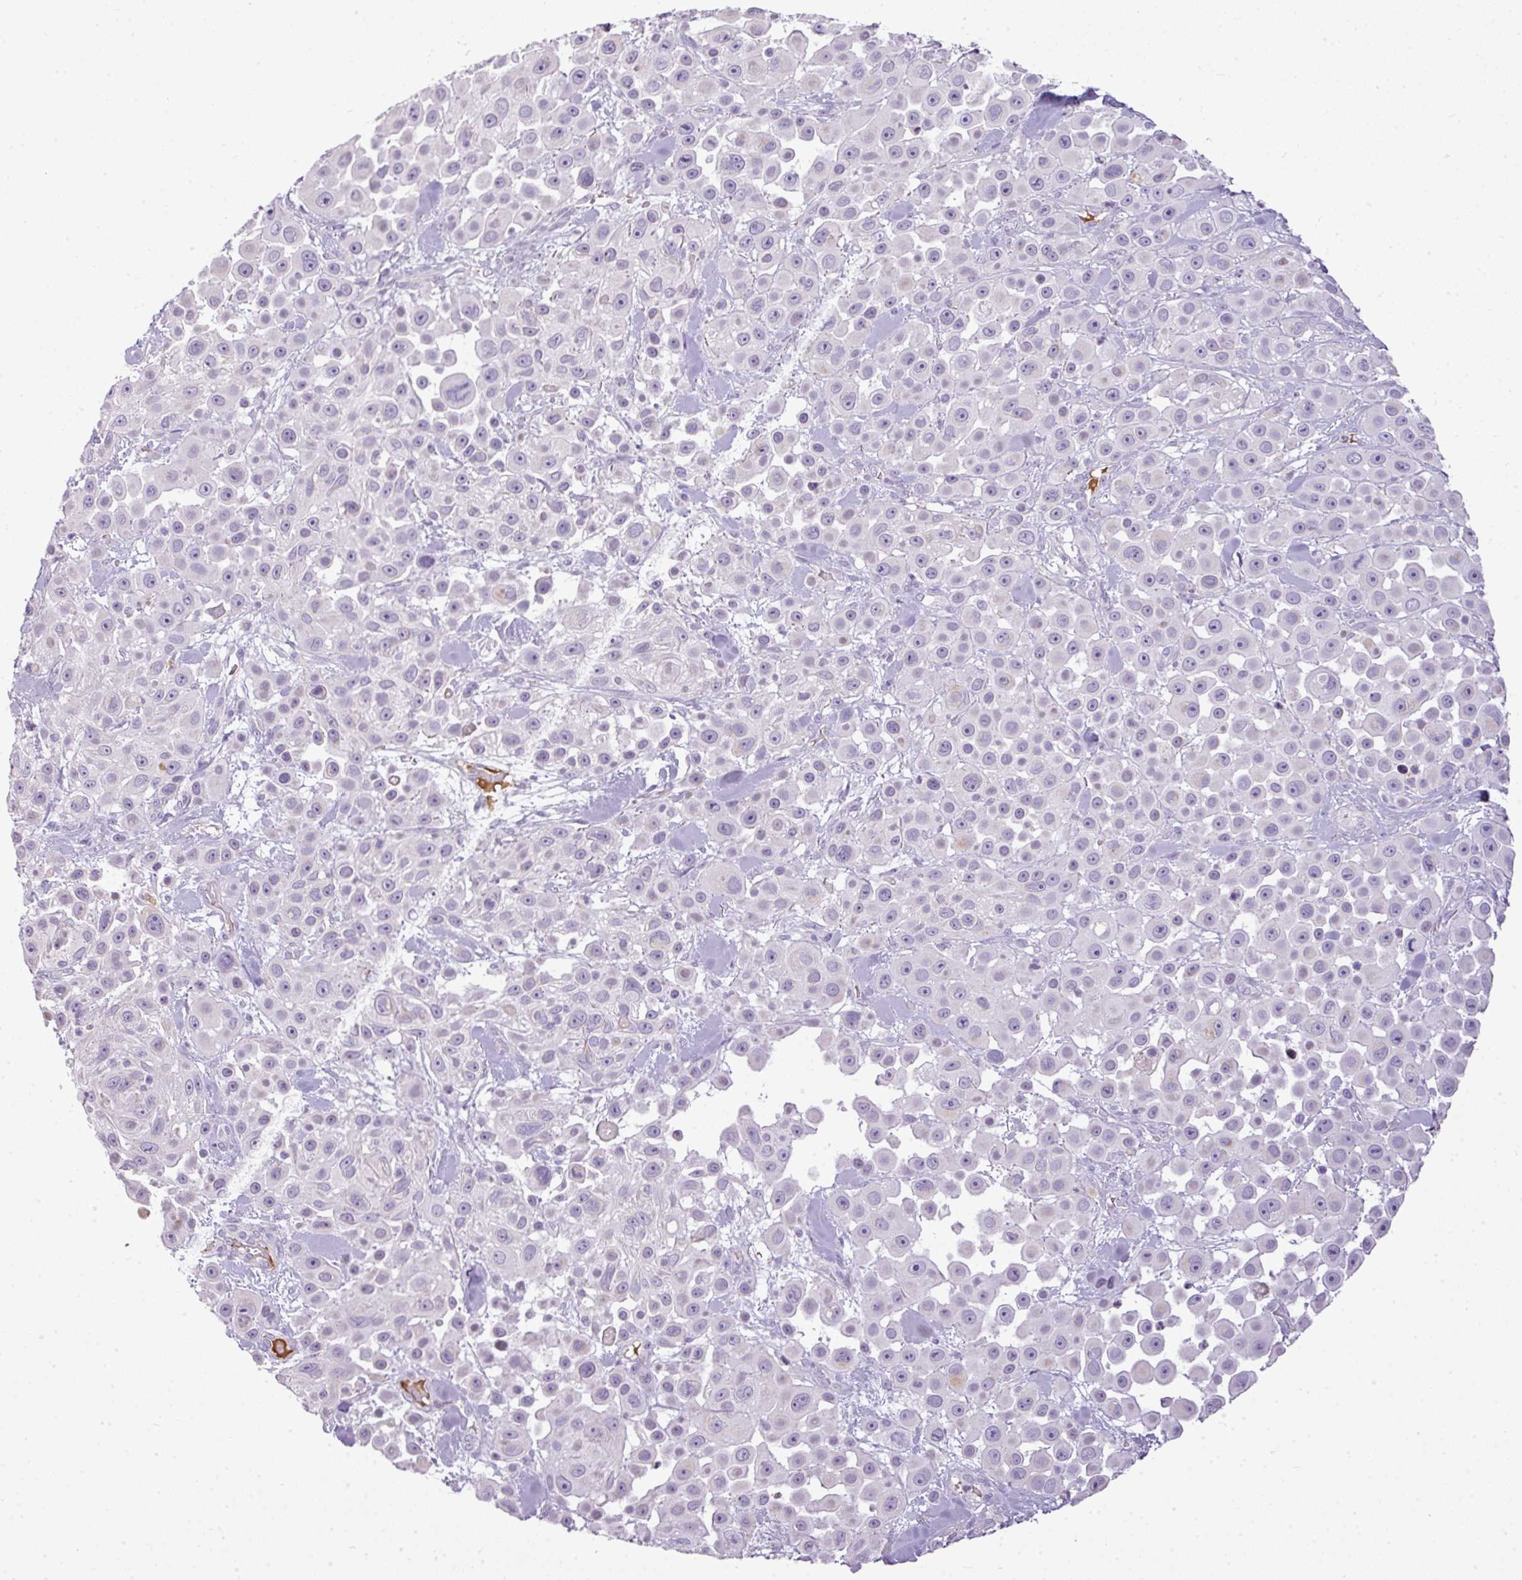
{"staining": {"intensity": "negative", "quantity": "none", "location": "none"}, "tissue": "skin cancer", "cell_type": "Tumor cells", "image_type": "cancer", "snomed": [{"axis": "morphology", "description": "Squamous cell carcinoma, NOS"}, {"axis": "topography", "description": "Skin"}], "caption": "Skin cancer (squamous cell carcinoma) was stained to show a protein in brown. There is no significant expression in tumor cells. (DAB (3,3'-diaminobenzidine) IHC, high magnification).", "gene": "C4B", "patient": {"sex": "male", "age": 67}}